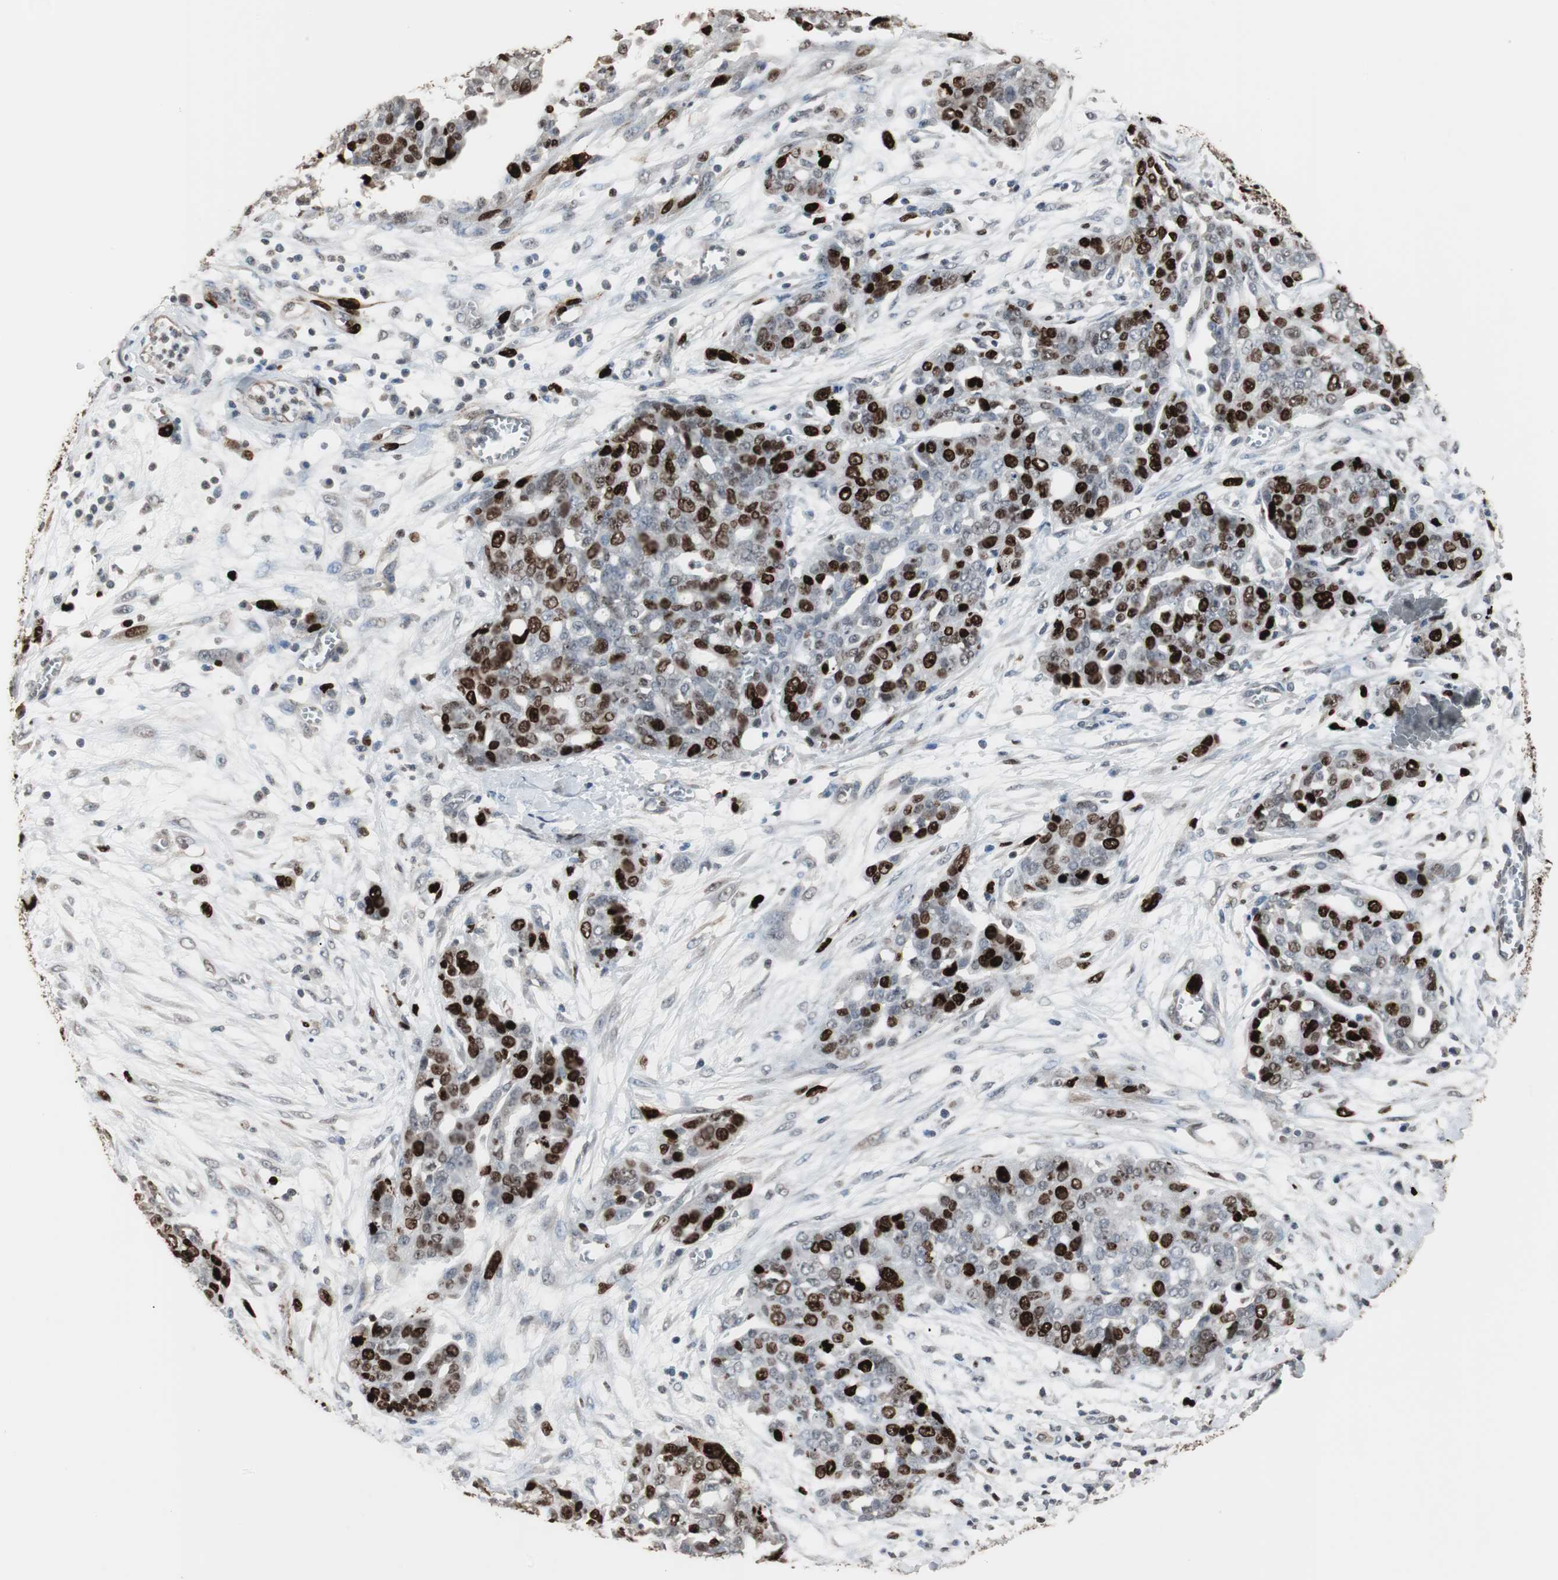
{"staining": {"intensity": "strong", "quantity": "25%-75%", "location": "nuclear"}, "tissue": "ovarian cancer", "cell_type": "Tumor cells", "image_type": "cancer", "snomed": [{"axis": "morphology", "description": "Cystadenocarcinoma, serous, NOS"}, {"axis": "topography", "description": "Soft tissue"}, {"axis": "topography", "description": "Ovary"}], "caption": "Ovarian cancer stained with immunohistochemistry demonstrates strong nuclear expression in about 25%-75% of tumor cells. The protein of interest is shown in brown color, while the nuclei are stained blue.", "gene": "TOP2A", "patient": {"sex": "female", "age": 57}}